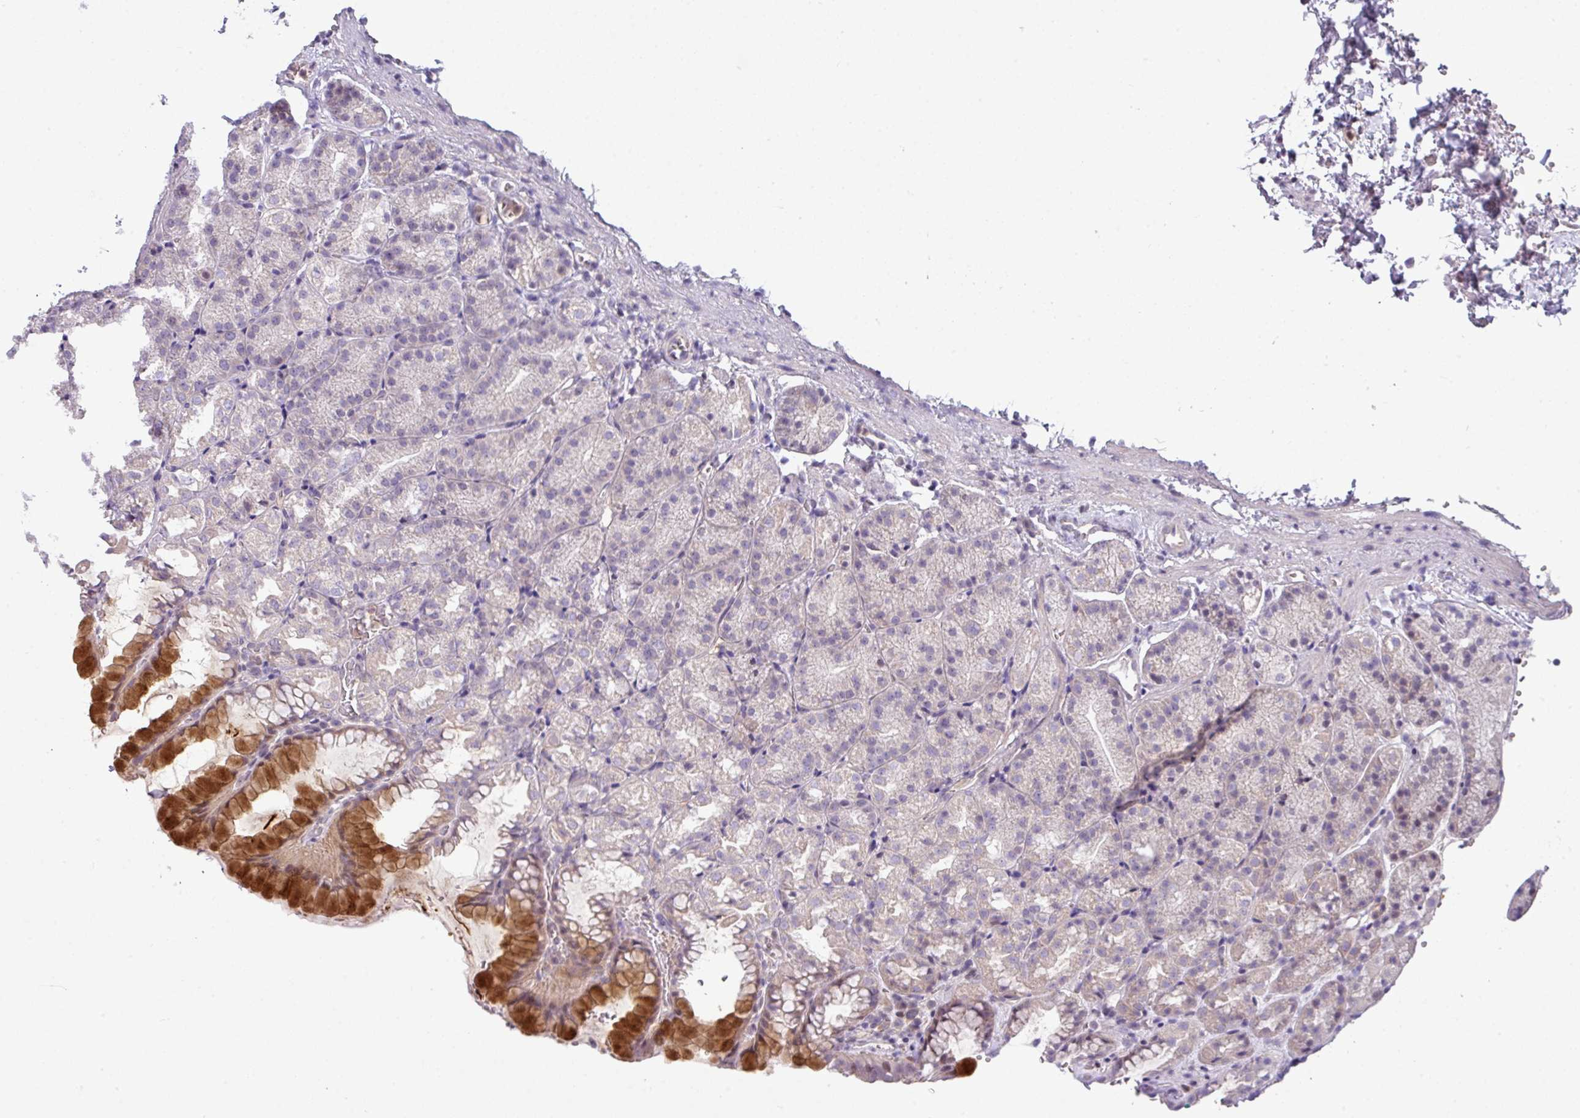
{"staining": {"intensity": "strong", "quantity": "<25%", "location": "cytoplasmic/membranous"}, "tissue": "stomach", "cell_type": "Glandular cells", "image_type": "normal", "snomed": [{"axis": "morphology", "description": "Normal tissue, NOS"}, {"axis": "topography", "description": "Stomach, upper"}], "caption": "An IHC image of normal tissue is shown. Protein staining in brown labels strong cytoplasmic/membranous positivity in stomach within glandular cells.", "gene": "STAT5A", "patient": {"sex": "female", "age": 81}}